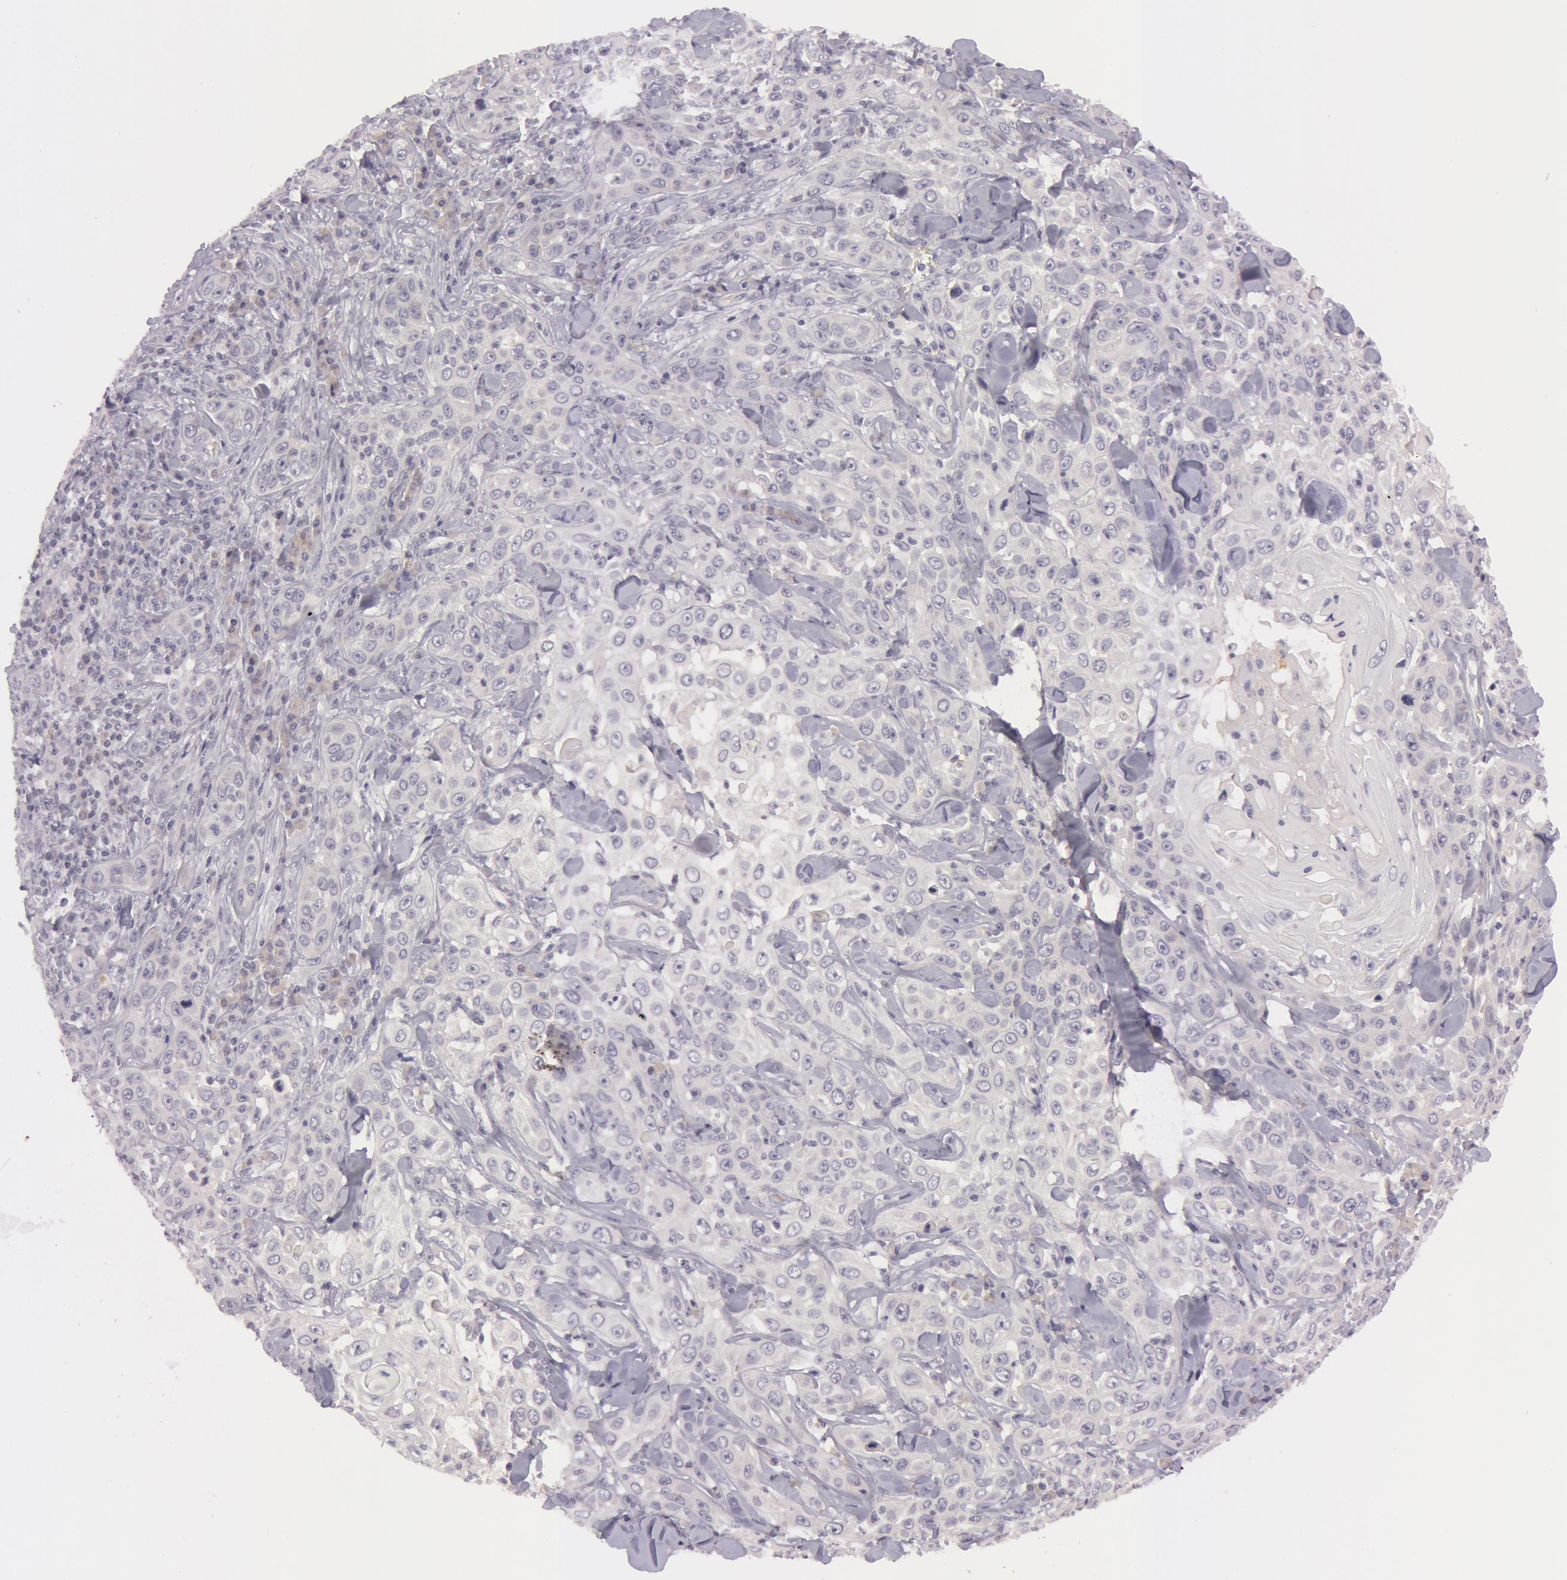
{"staining": {"intensity": "negative", "quantity": "none", "location": "none"}, "tissue": "skin cancer", "cell_type": "Tumor cells", "image_type": "cancer", "snomed": [{"axis": "morphology", "description": "Squamous cell carcinoma, NOS"}, {"axis": "topography", "description": "Skin"}], "caption": "This is an immunohistochemistry histopathology image of human skin squamous cell carcinoma. There is no expression in tumor cells.", "gene": "MXRA5", "patient": {"sex": "male", "age": 84}}